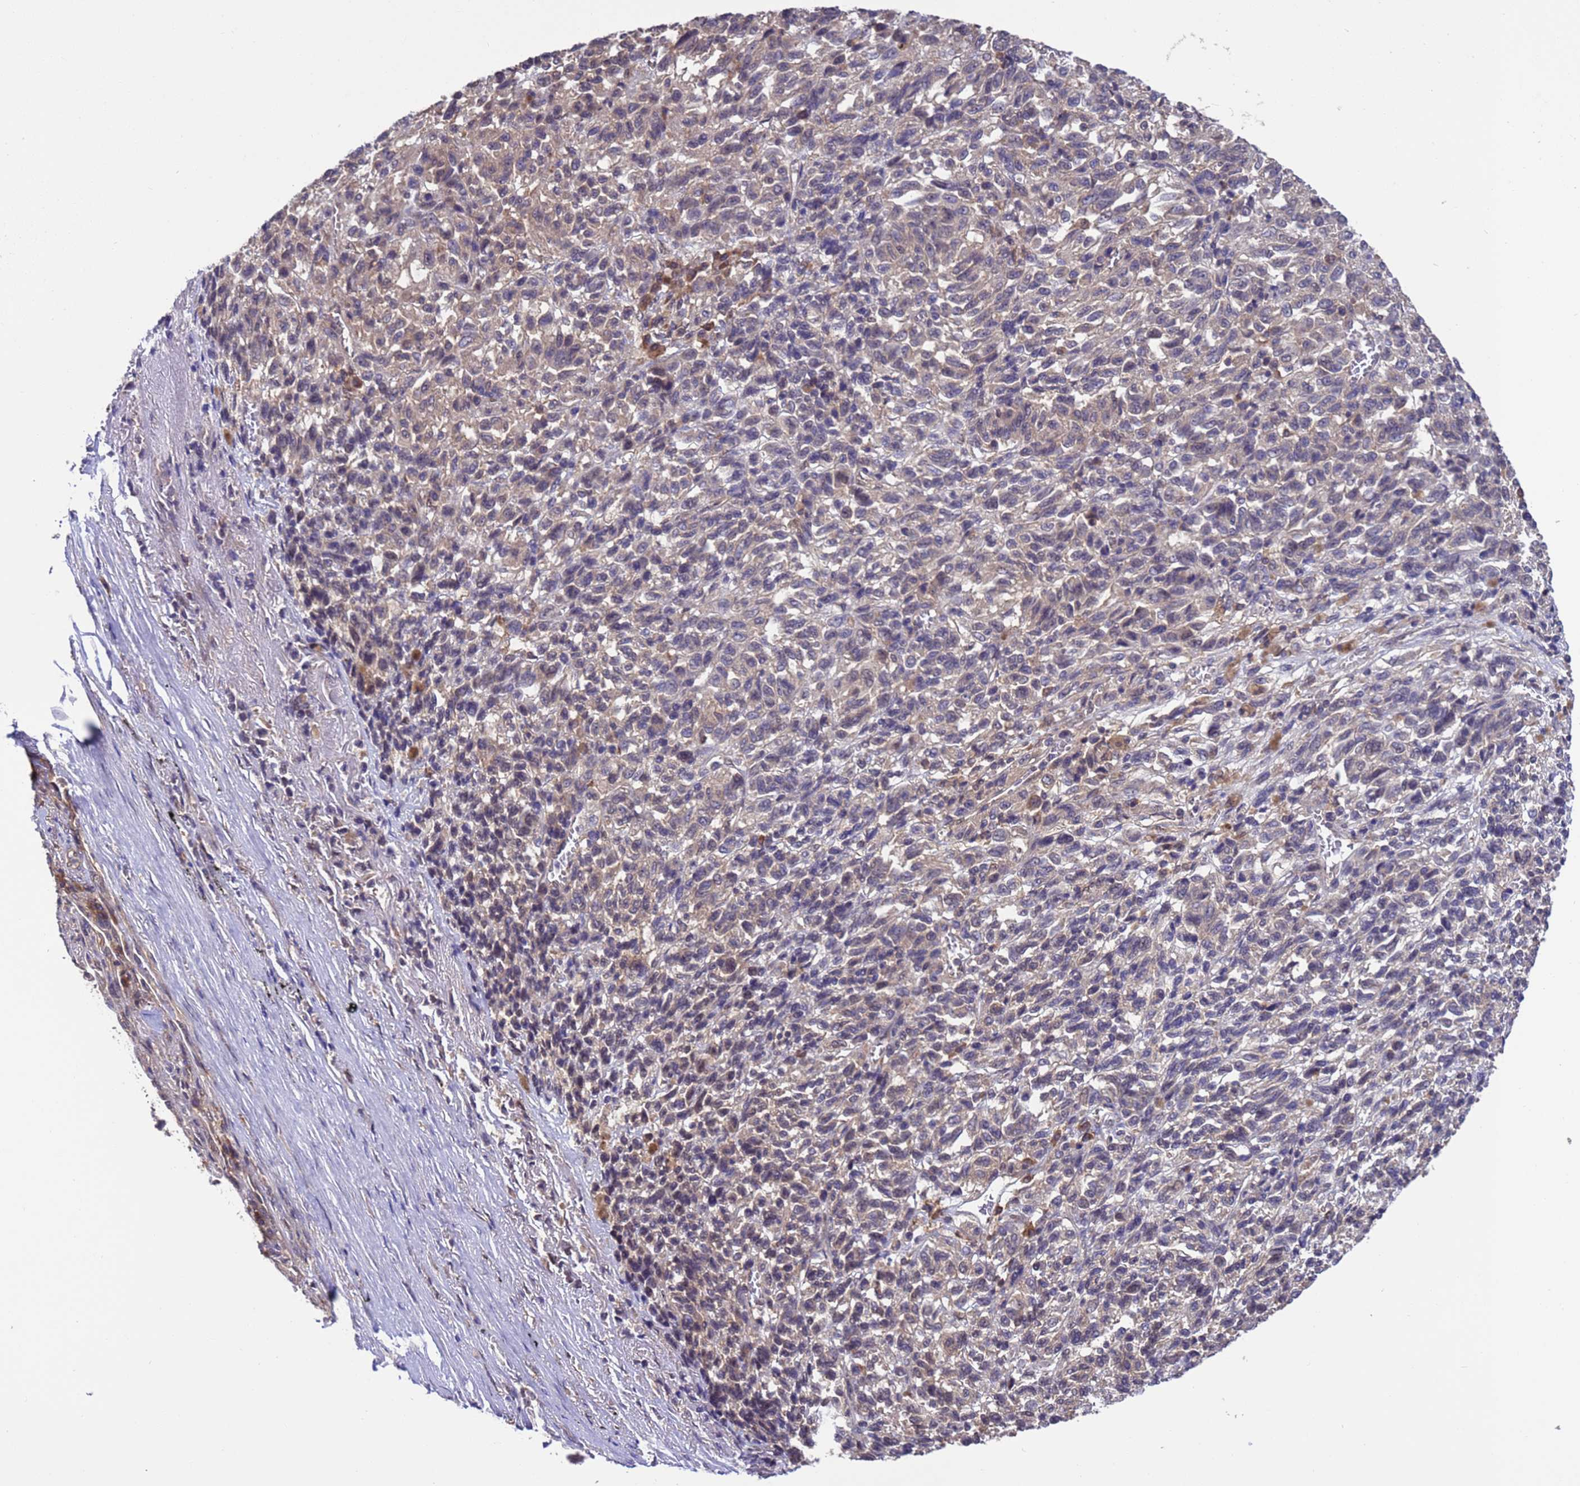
{"staining": {"intensity": "negative", "quantity": "none", "location": "none"}, "tissue": "melanoma", "cell_type": "Tumor cells", "image_type": "cancer", "snomed": [{"axis": "morphology", "description": "Malignant melanoma, Metastatic site"}, {"axis": "topography", "description": "Lung"}], "caption": "The histopathology image displays no staining of tumor cells in melanoma. (Brightfield microscopy of DAB (3,3'-diaminobenzidine) immunohistochemistry at high magnification).", "gene": "ZFP69B", "patient": {"sex": "male", "age": 64}}